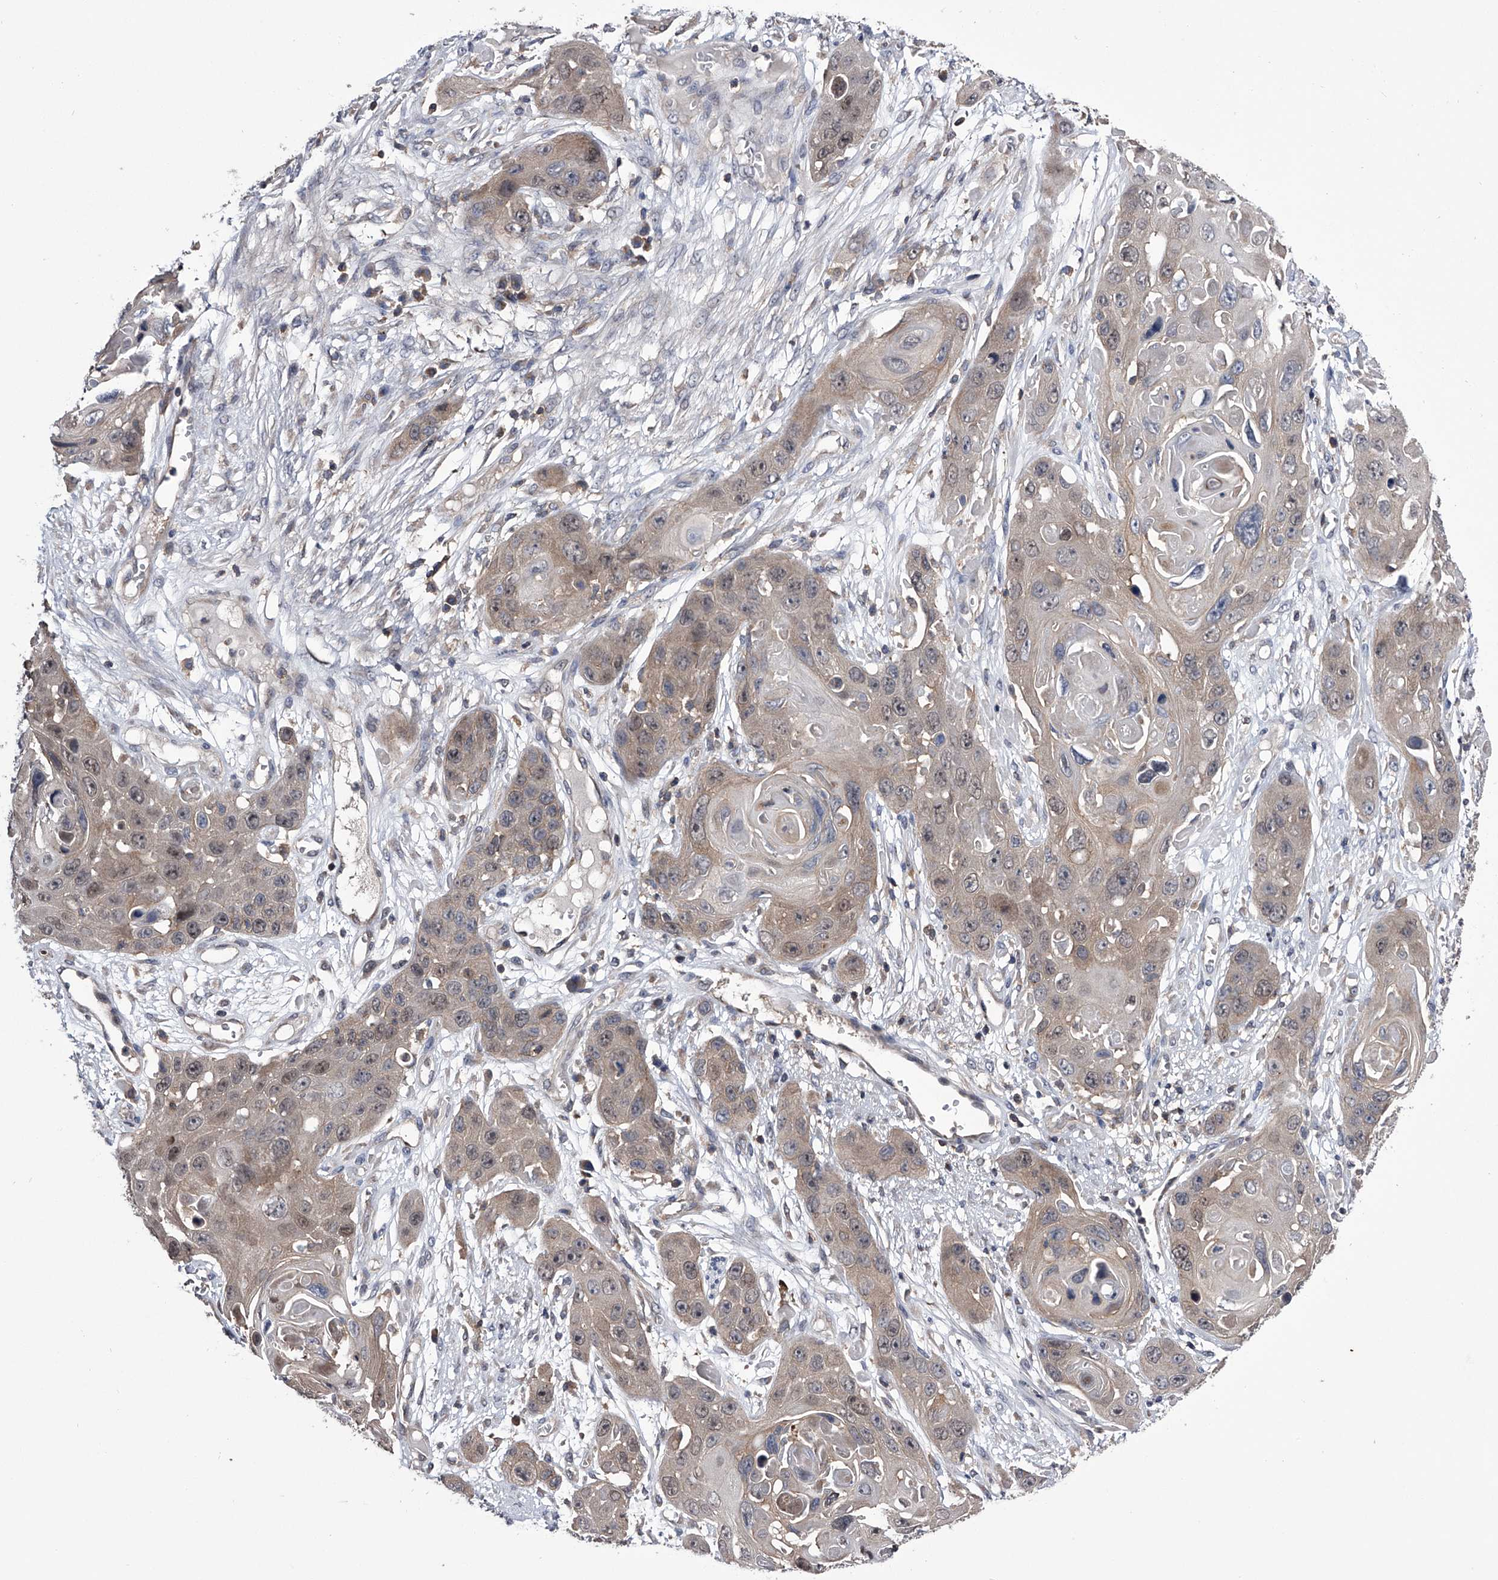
{"staining": {"intensity": "weak", "quantity": ">75%", "location": "cytoplasmic/membranous,nuclear"}, "tissue": "skin cancer", "cell_type": "Tumor cells", "image_type": "cancer", "snomed": [{"axis": "morphology", "description": "Squamous cell carcinoma, NOS"}, {"axis": "topography", "description": "Skin"}], "caption": "Weak cytoplasmic/membranous and nuclear protein staining is appreciated in about >75% of tumor cells in skin cancer.", "gene": "PAN3", "patient": {"sex": "male", "age": 55}}